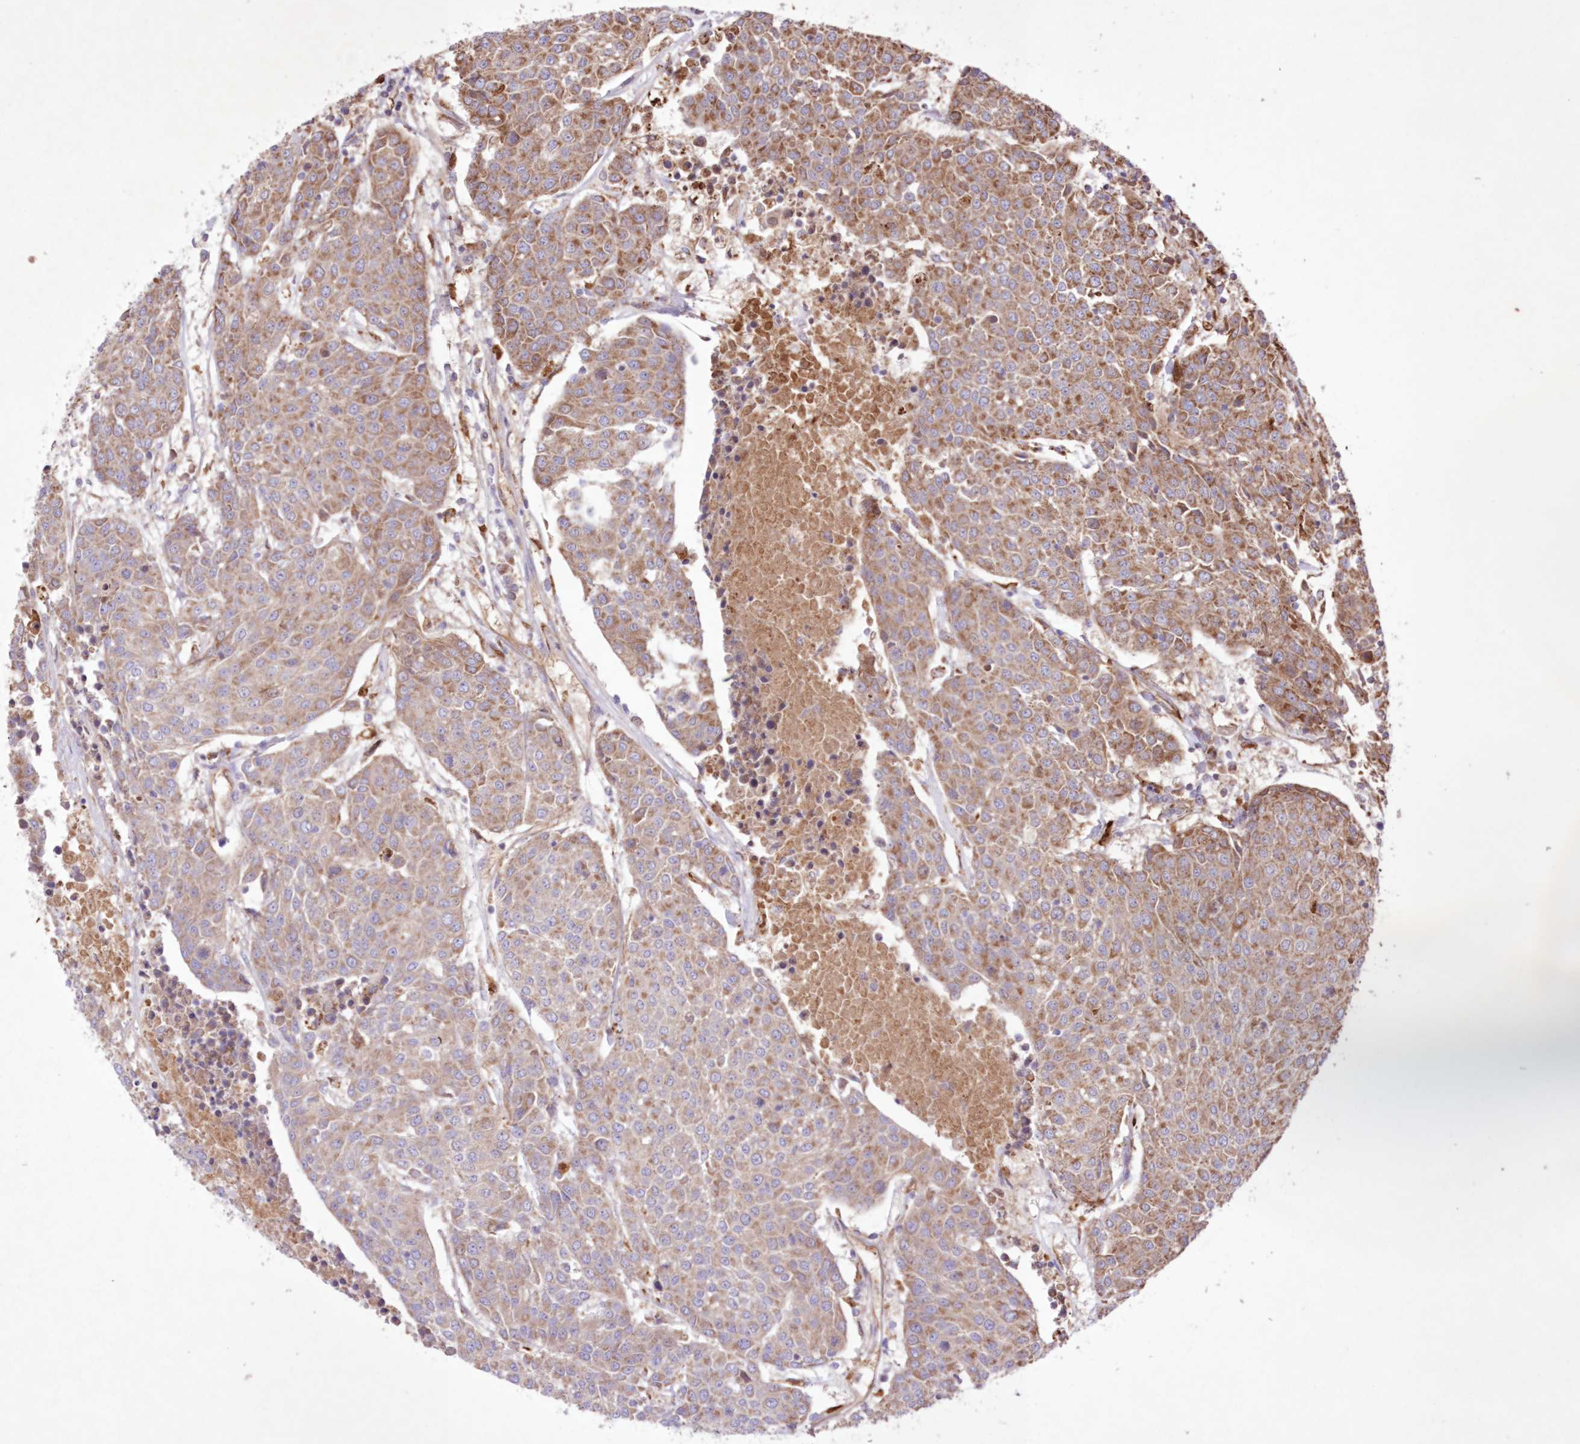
{"staining": {"intensity": "moderate", "quantity": ">75%", "location": "cytoplasmic/membranous"}, "tissue": "urothelial cancer", "cell_type": "Tumor cells", "image_type": "cancer", "snomed": [{"axis": "morphology", "description": "Urothelial carcinoma, High grade"}, {"axis": "topography", "description": "Urinary bladder"}], "caption": "Protein expression analysis of human urothelial cancer reveals moderate cytoplasmic/membranous staining in about >75% of tumor cells.", "gene": "FCHO2", "patient": {"sex": "female", "age": 85}}